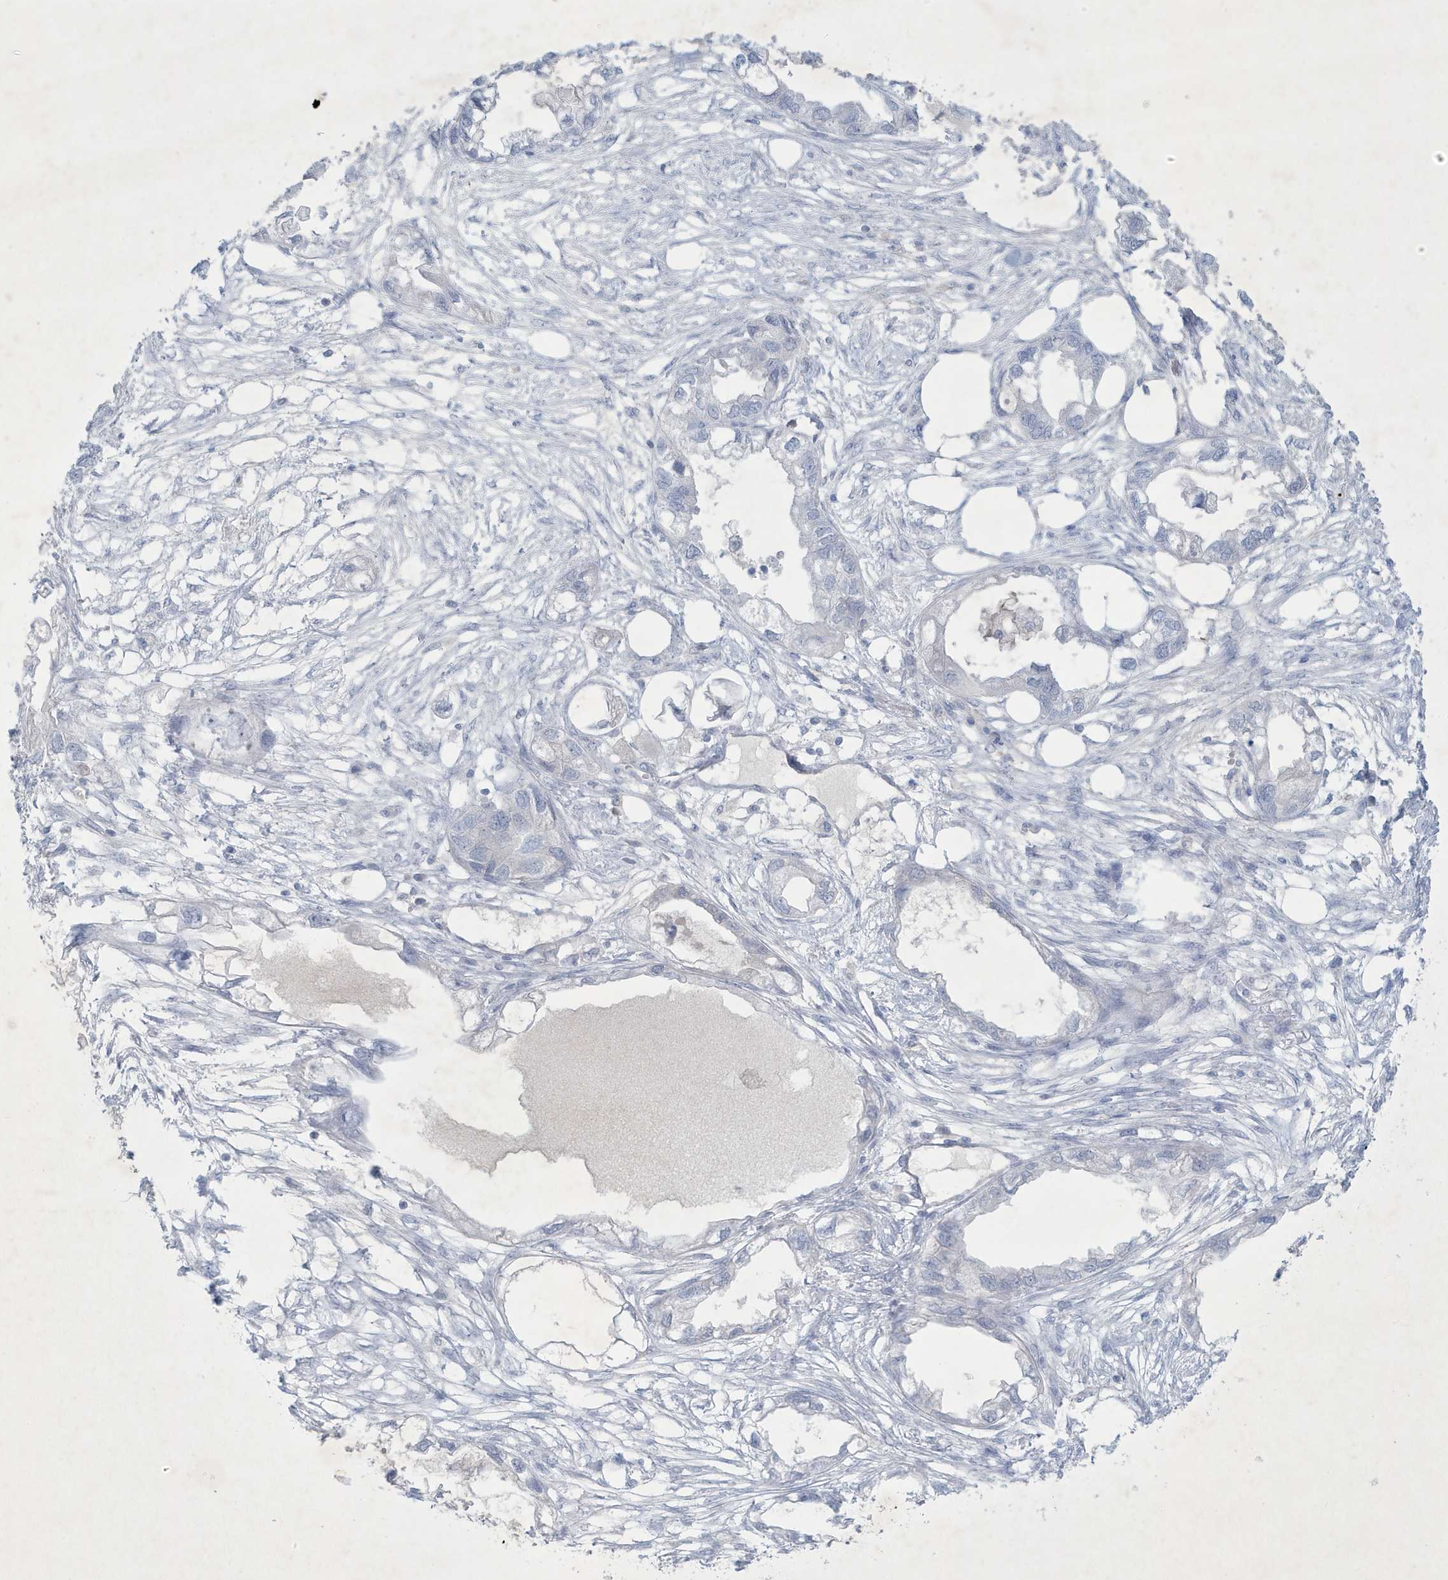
{"staining": {"intensity": "negative", "quantity": "none", "location": "none"}, "tissue": "endometrial cancer", "cell_type": "Tumor cells", "image_type": "cancer", "snomed": [{"axis": "morphology", "description": "Adenocarcinoma, NOS"}, {"axis": "morphology", "description": "Adenocarcinoma, metastatic, NOS"}, {"axis": "topography", "description": "Adipose tissue"}, {"axis": "topography", "description": "Endometrium"}], "caption": "Human endometrial cancer (metastatic adenocarcinoma) stained for a protein using IHC reveals no positivity in tumor cells.", "gene": "CCDC24", "patient": {"sex": "female", "age": 67}}